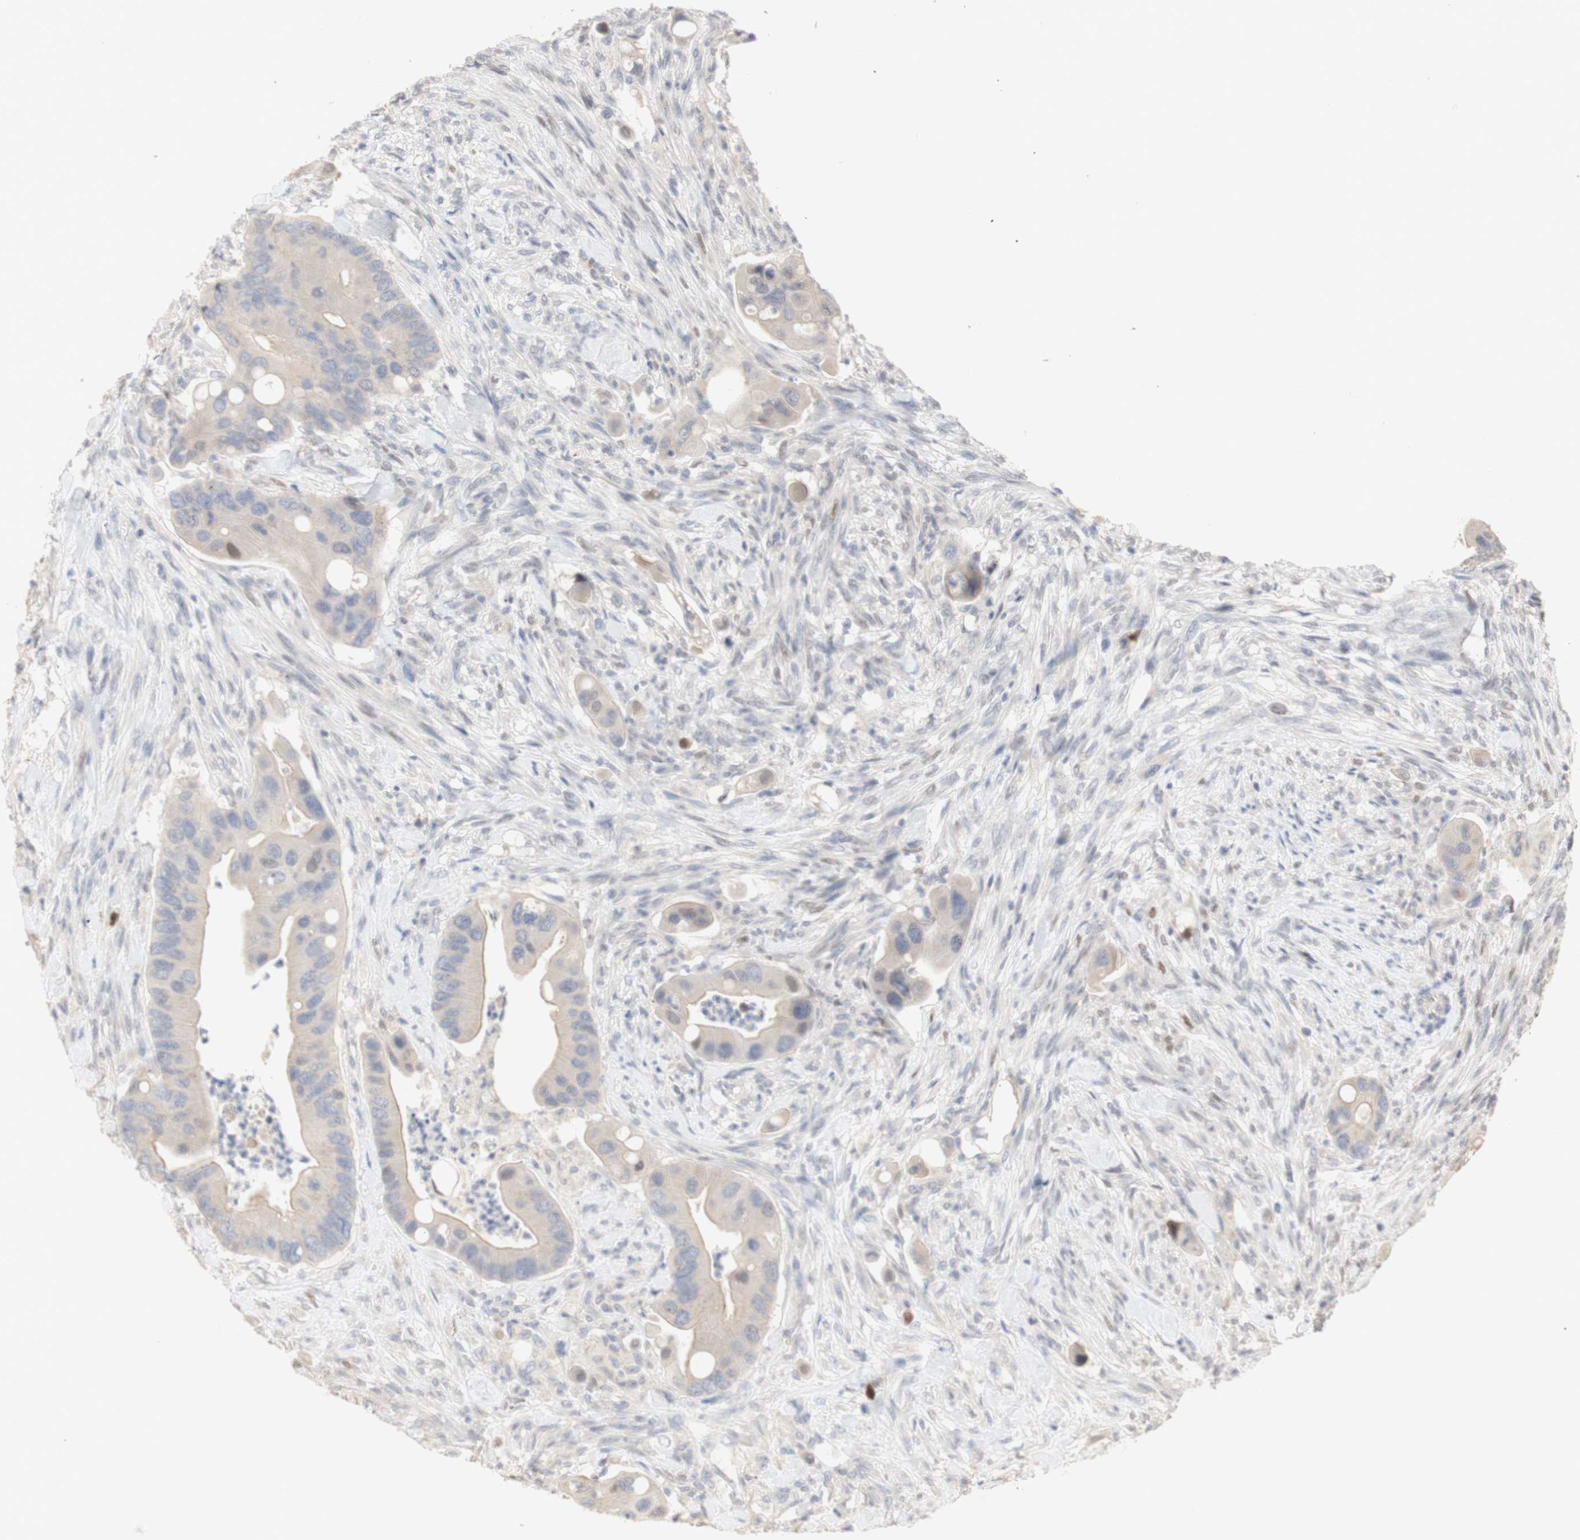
{"staining": {"intensity": "negative", "quantity": "none", "location": "none"}, "tissue": "colorectal cancer", "cell_type": "Tumor cells", "image_type": "cancer", "snomed": [{"axis": "morphology", "description": "Adenocarcinoma, NOS"}, {"axis": "topography", "description": "Rectum"}], "caption": "Immunohistochemical staining of colorectal cancer shows no significant staining in tumor cells.", "gene": "FOSB", "patient": {"sex": "female", "age": 57}}